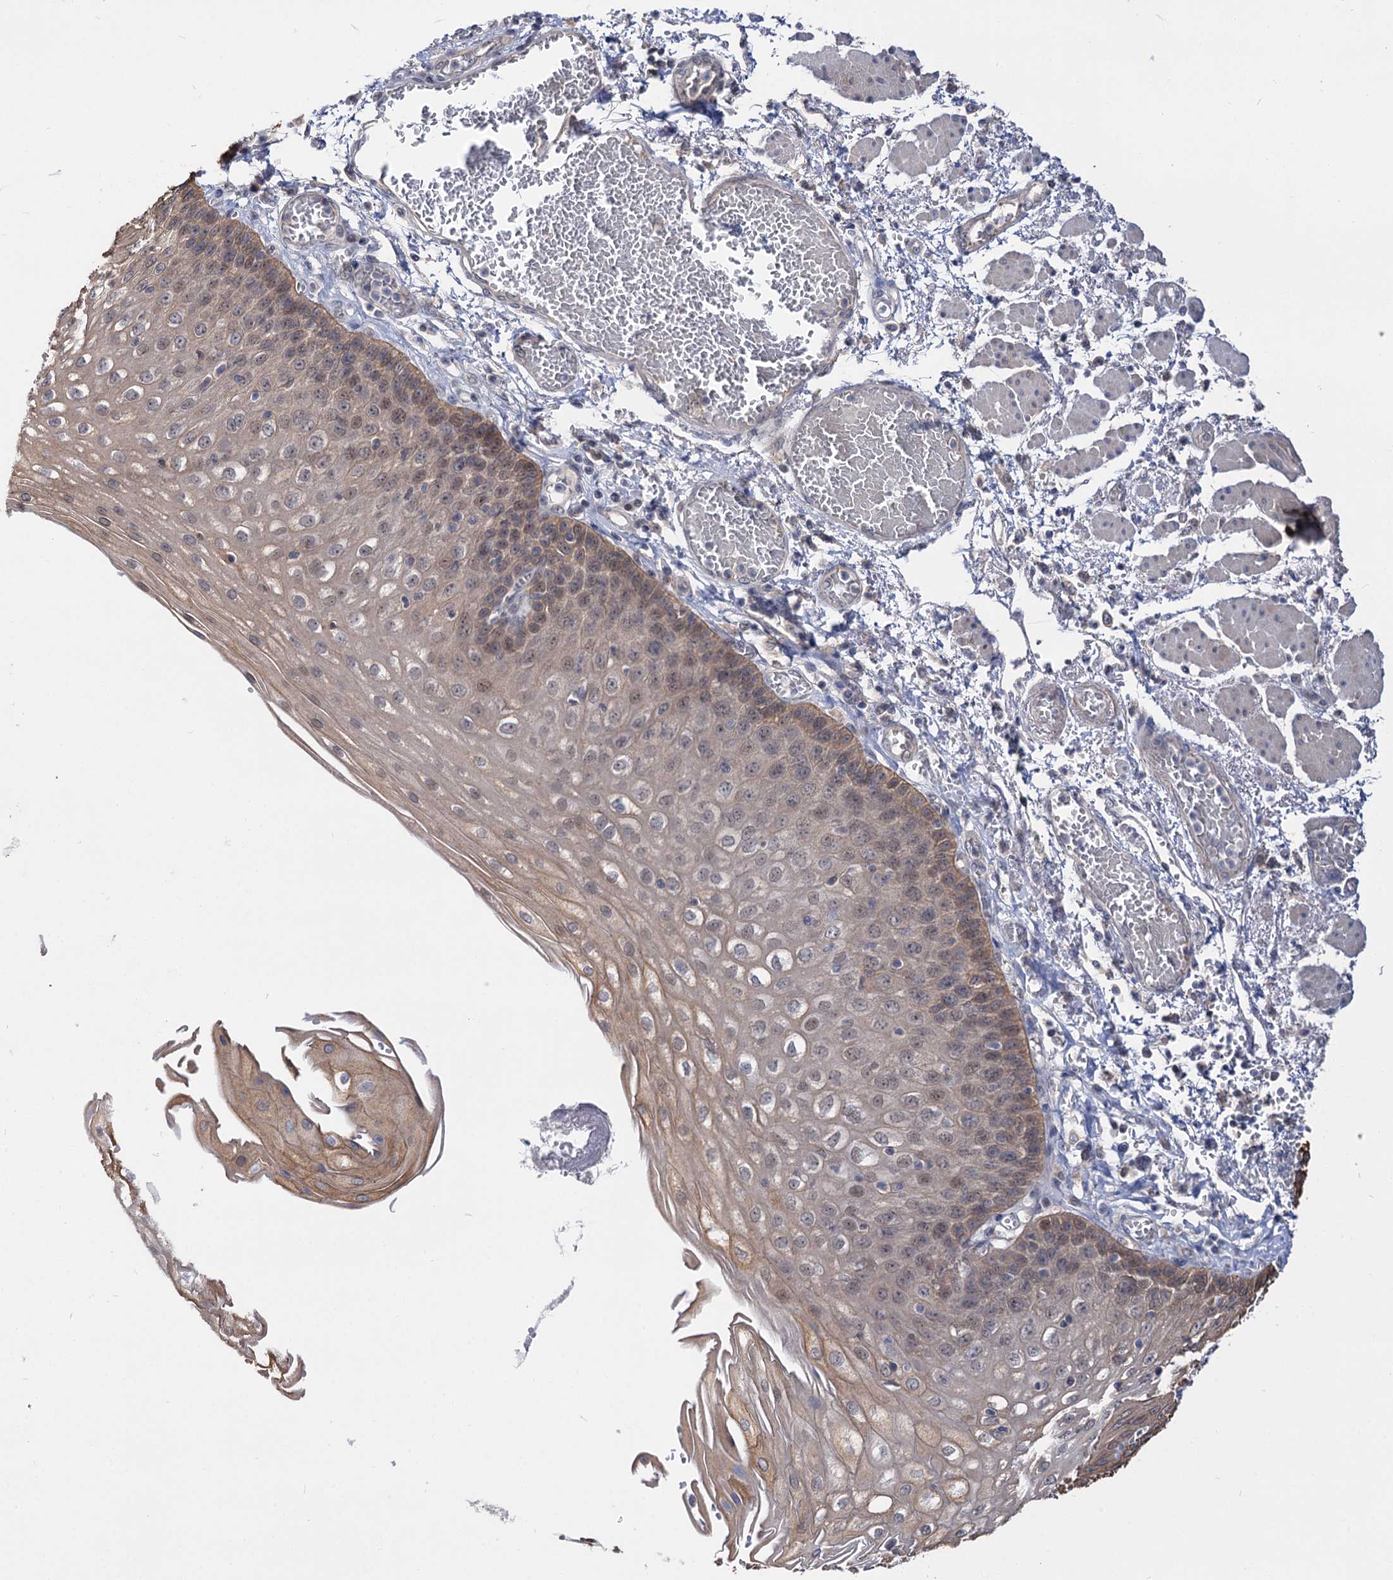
{"staining": {"intensity": "weak", "quantity": "25%-75%", "location": "cytoplasmic/membranous"}, "tissue": "esophagus", "cell_type": "Squamous epithelial cells", "image_type": "normal", "snomed": [{"axis": "morphology", "description": "Normal tissue, NOS"}, {"axis": "topography", "description": "Esophagus"}], "caption": "Immunohistochemistry (IHC) staining of unremarkable esophagus, which reveals low levels of weak cytoplasmic/membranous positivity in approximately 25%-75% of squamous epithelial cells indicating weak cytoplasmic/membranous protein positivity. The staining was performed using DAB (3,3'-diaminobenzidine) (brown) for protein detection and nuclei were counterstained in hematoxylin (blue).", "gene": "NEK10", "patient": {"sex": "male", "age": 81}}